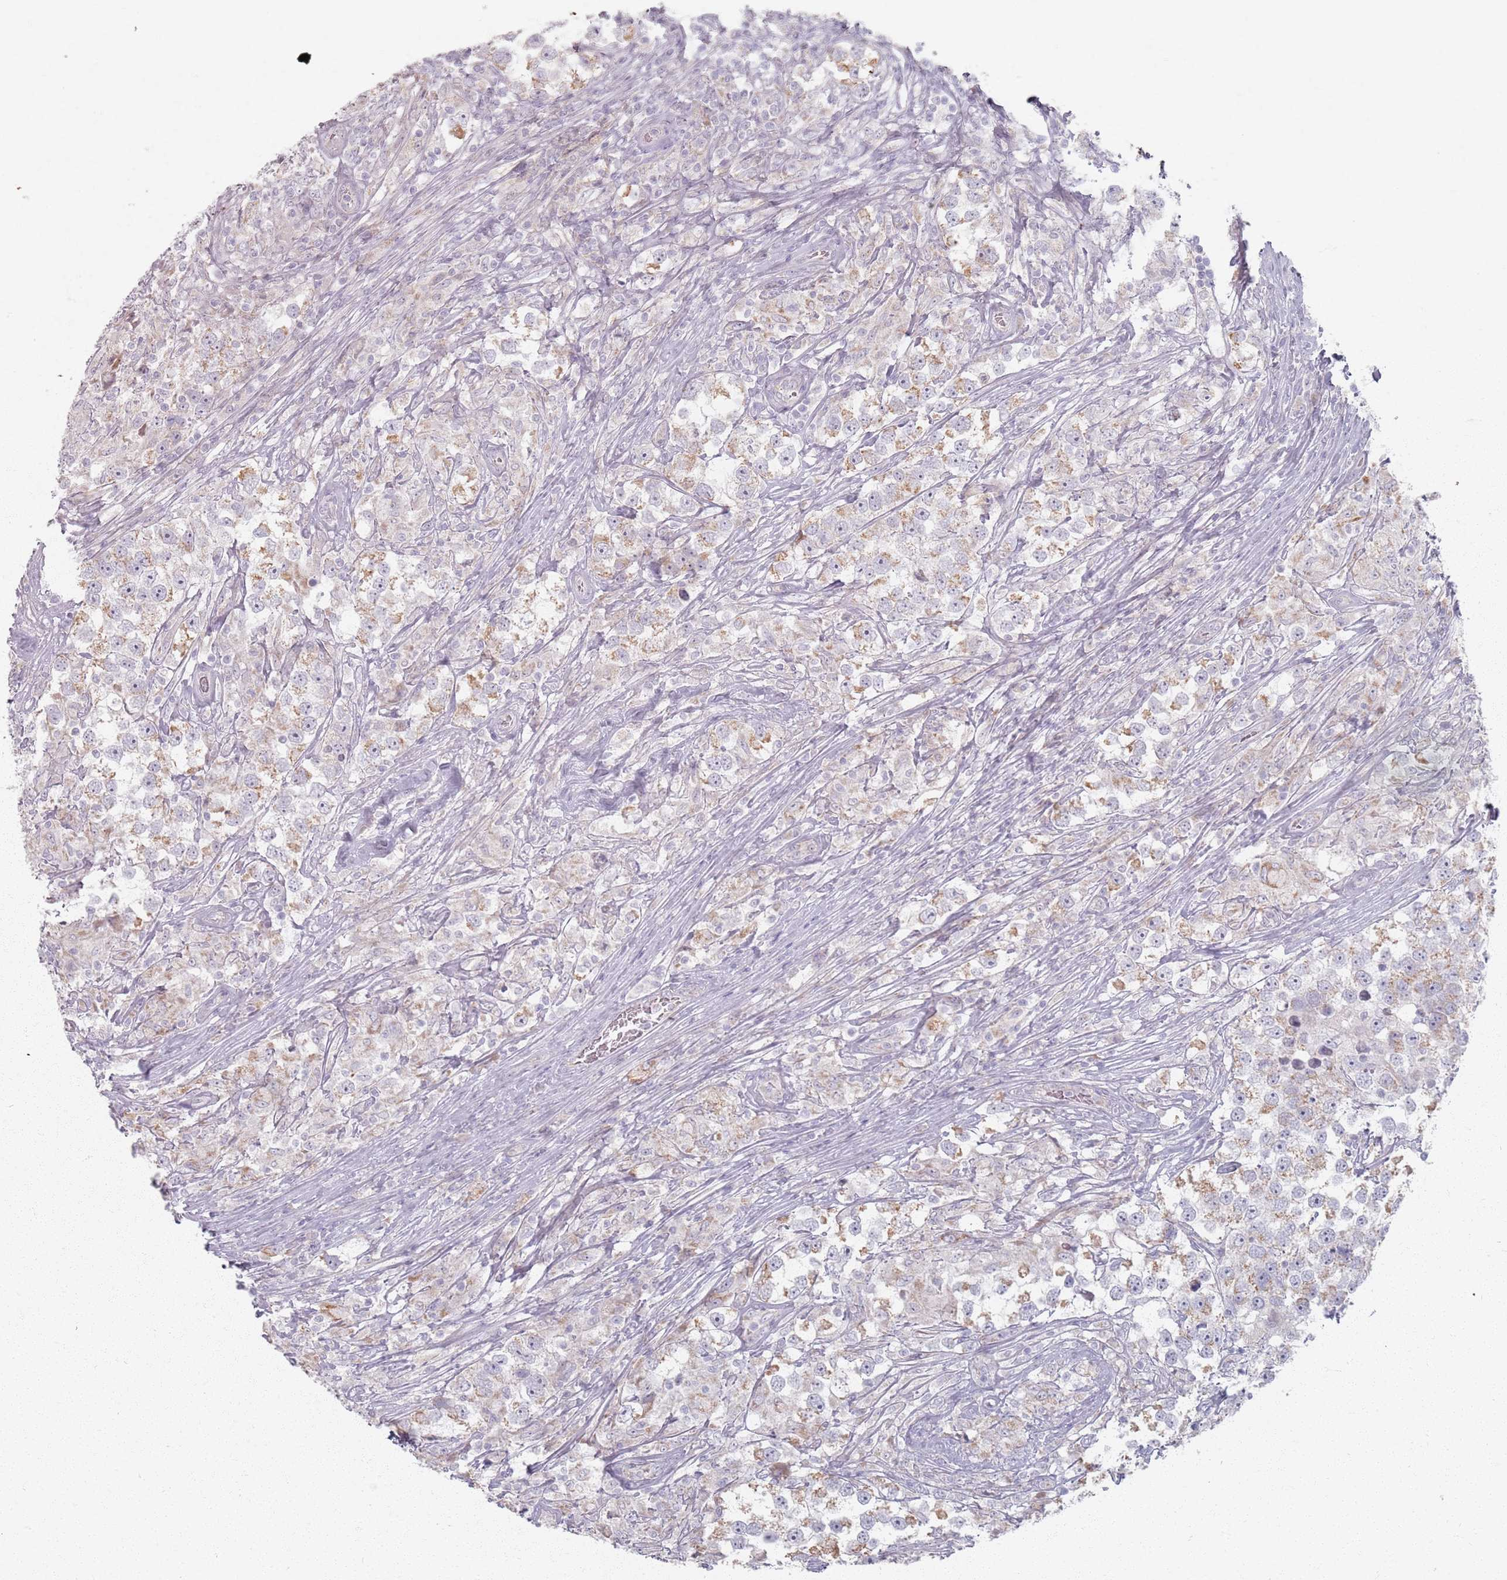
{"staining": {"intensity": "moderate", "quantity": "25%-75%", "location": "cytoplasmic/membranous"}, "tissue": "testis cancer", "cell_type": "Tumor cells", "image_type": "cancer", "snomed": [{"axis": "morphology", "description": "Seminoma, NOS"}, {"axis": "topography", "description": "Testis"}], "caption": "Tumor cells show medium levels of moderate cytoplasmic/membranous expression in about 25%-75% of cells in testis cancer (seminoma).", "gene": "PKD2L2", "patient": {"sex": "male", "age": 46}}